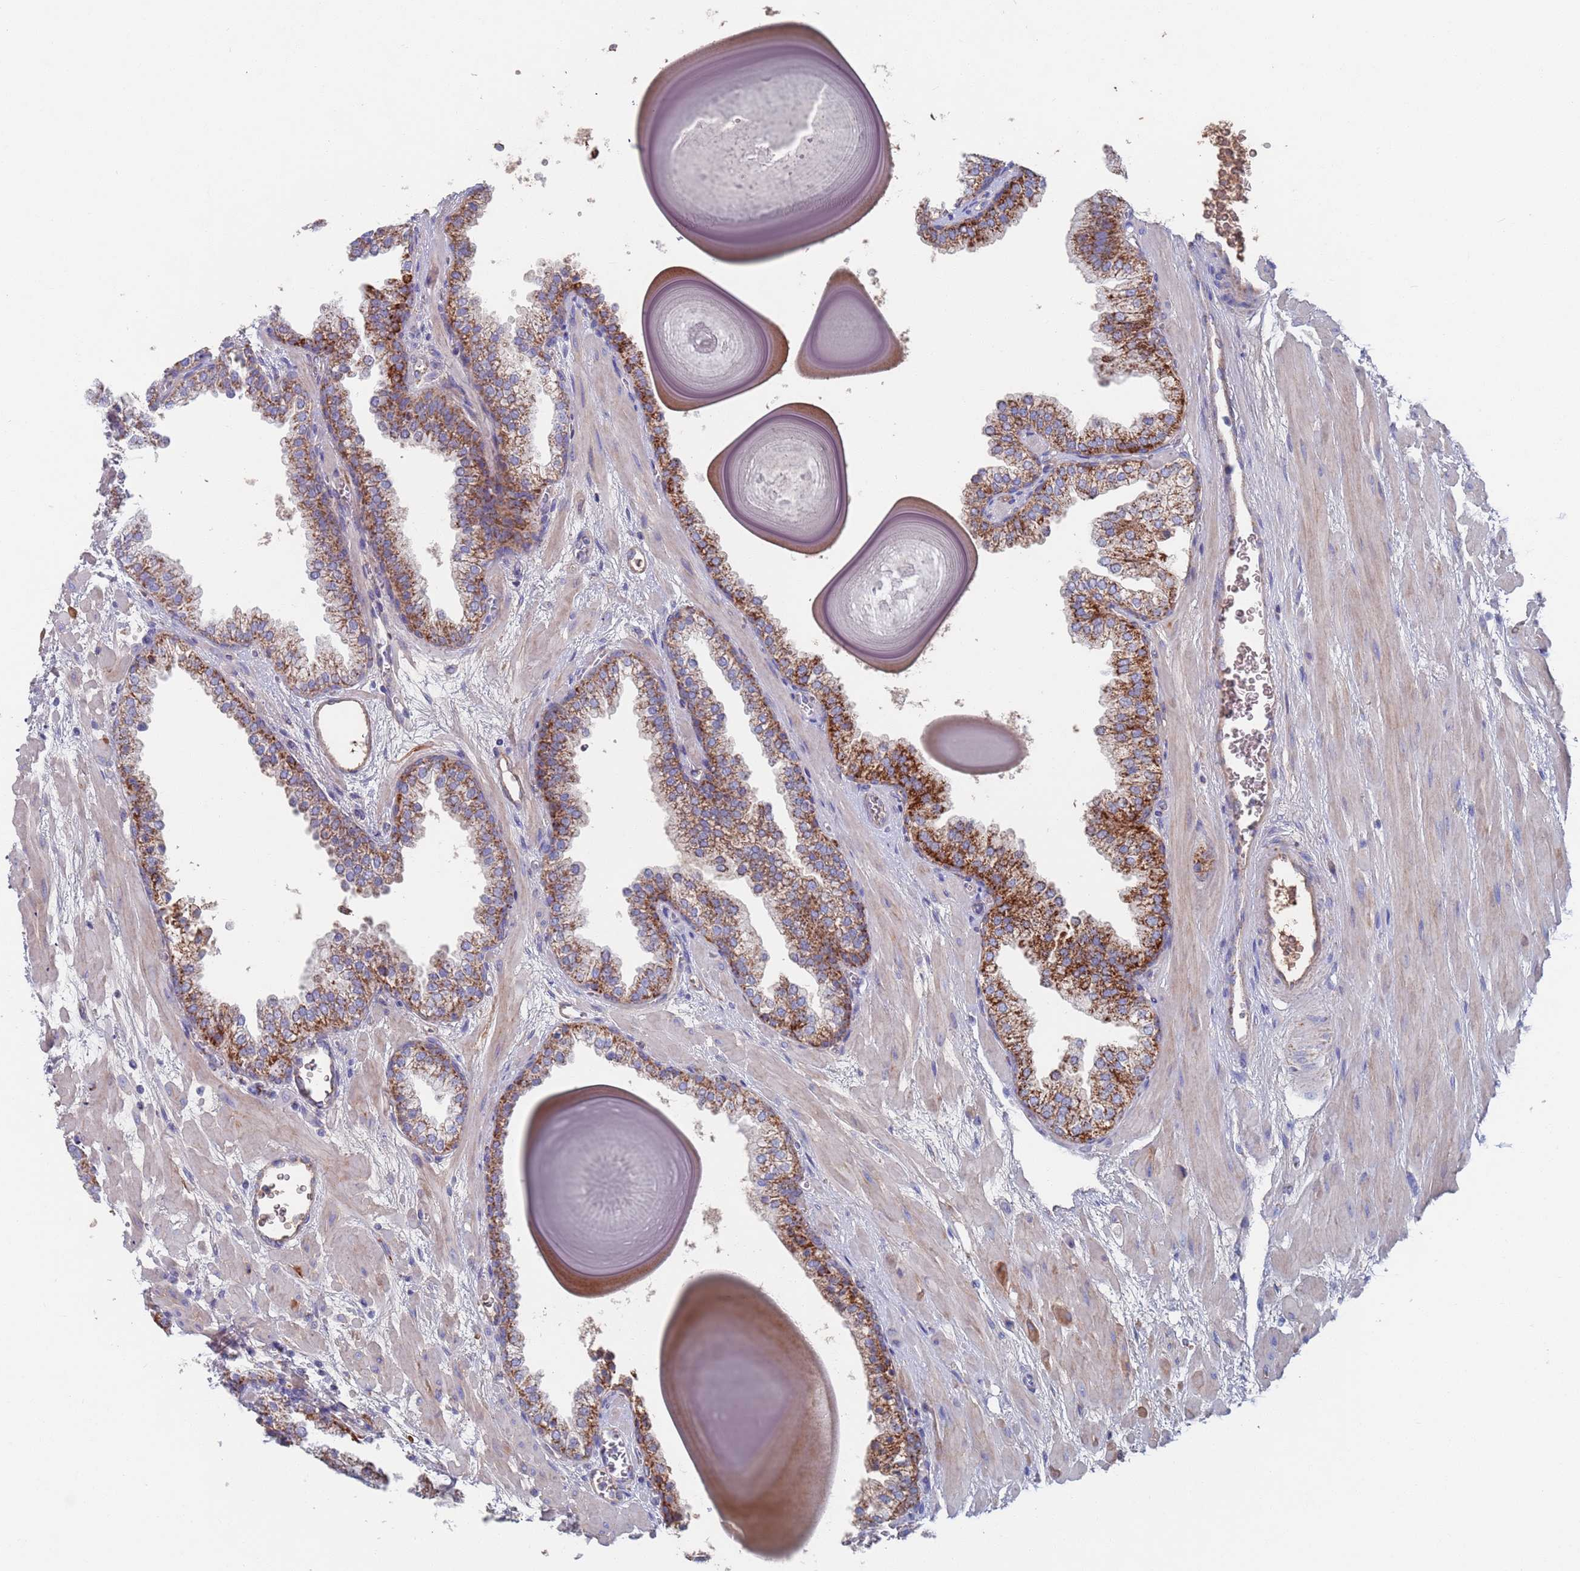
{"staining": {"intensity": "strong", "quantity": "25%-75%", "location": "cytoplasmic/membranous"}, "tissue": "prostate", "cell_type": "Glandular cells", "image_type": "normal", "snomed": [{"axis": "morphology", "description": "Normal tissue, NOS"}, {"axis": "topography", "description": "Prostate"}], "caption": "Normal prostate reveals strong cytoplasmic/membranous expression in about 25%-75% of glandular cells.", "gene": "MRPL22", "patient": {"sex": "male", "age": 48}}